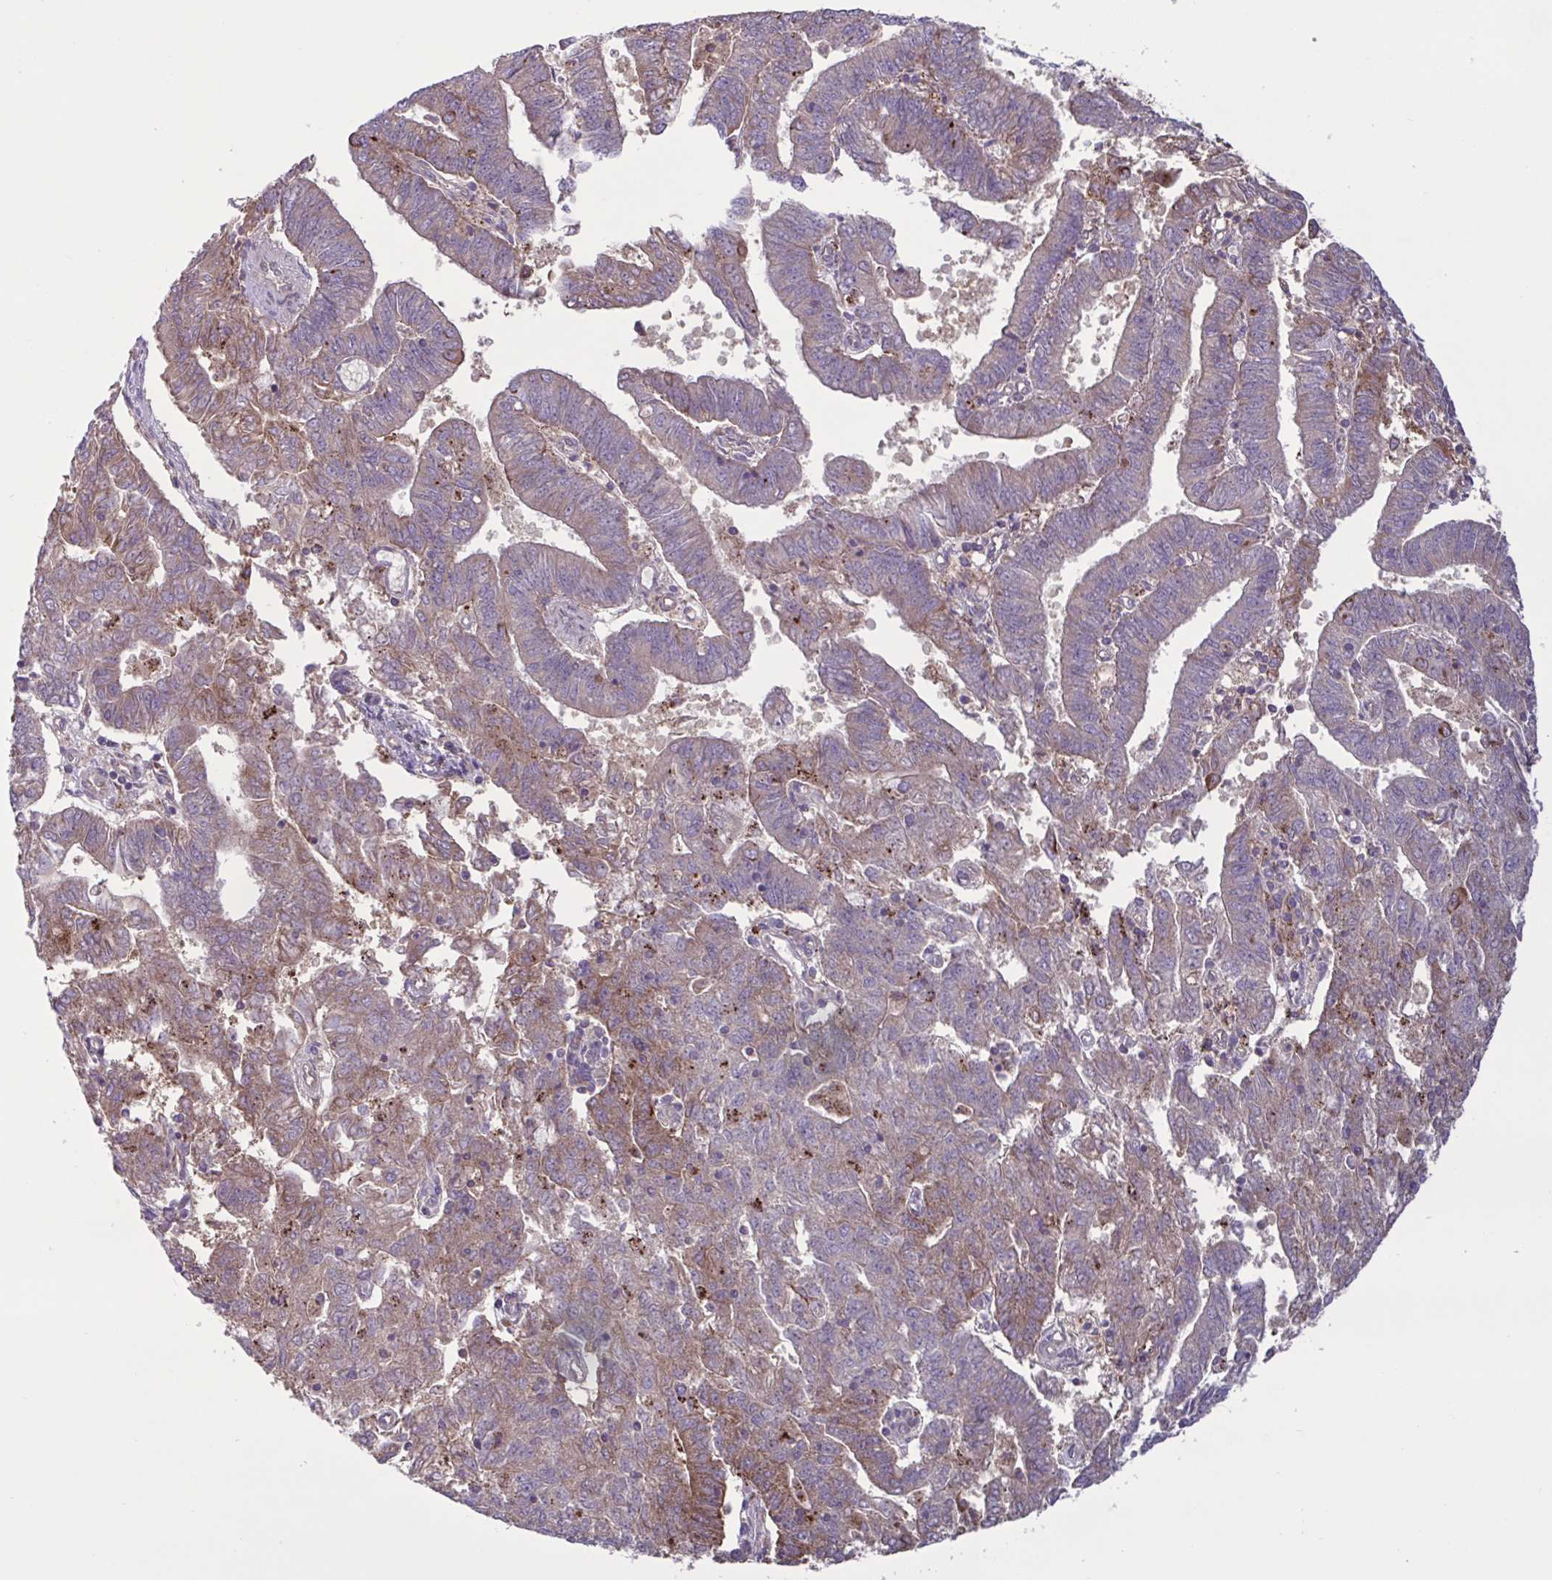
{"staining": {"intensity": "moderate", "quantity": "25%-75%", "location": "cytoplasmic/membranous"}, "tissue": "endometrial cancer", "cell_type": "Tumor cells", "image_type": "cancer", "snomed": [{"axis": "morphology", "description": "Adenocarcinoma, NOS"}, {"axis": "topography", "description": "Endometrium"}], "caption": "Immunohistochemical staining of human endometrial adenocarcinoma demonstrates moderate cytoplasmic/membranous protein positivity in about 25%-75% of tumor cells.", "gene": "GLTP", "patient": {"sex": "female", "age": 82}}